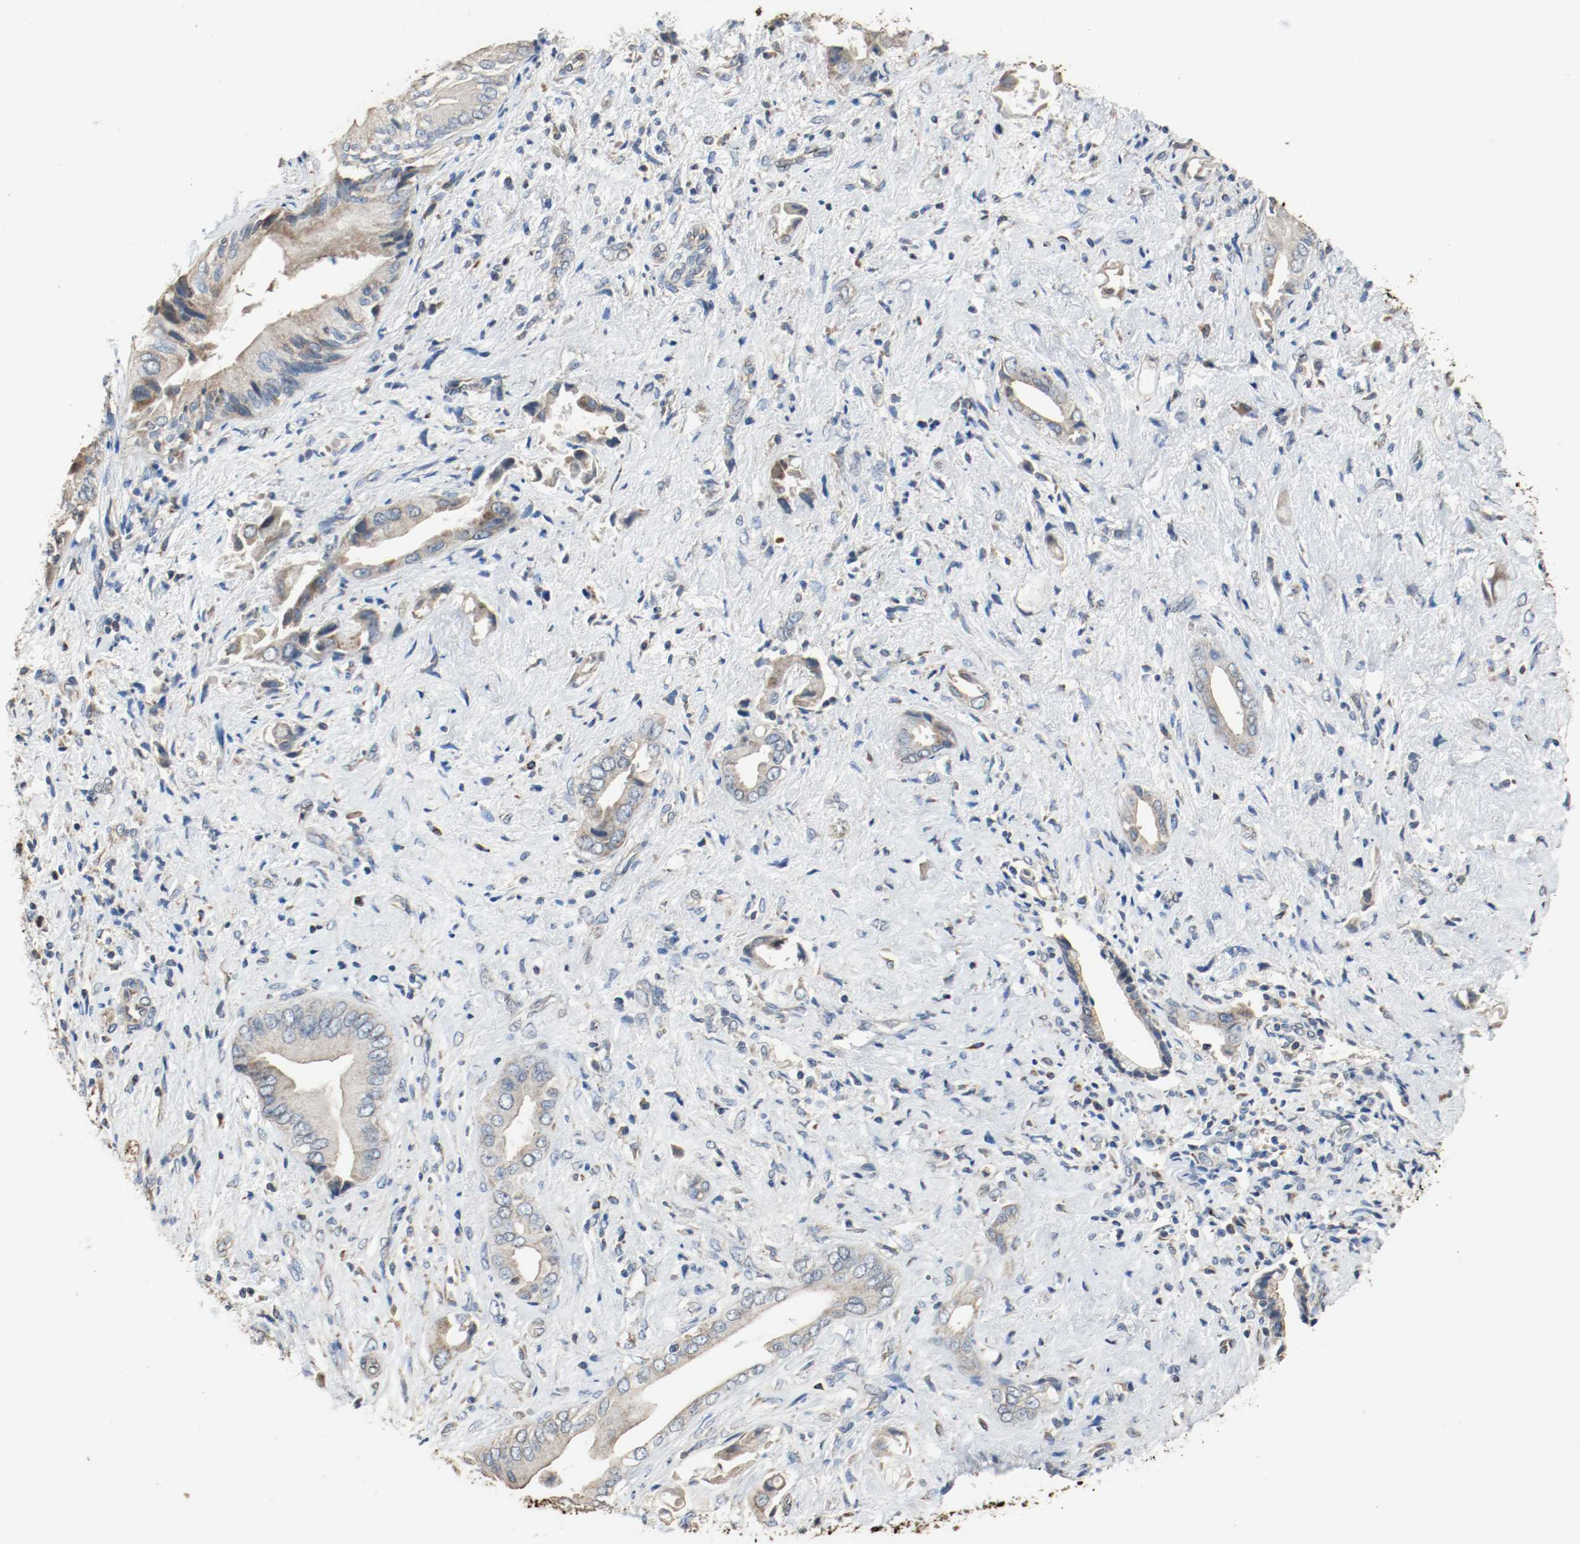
{"staining": {"intensity": "moderate", "quantity": ">75%", "location": "cytoplasmic/membranous"}, "tissue": "liver cancer", "cell_type": "Tumor cells", "image_type": "cancer", "snomed": [{"axis": "morphology", "description": "Cholangiocarcinoma"}, {"axis": "topography", "description": "Liver"}], "caption": "Immunohistochemical staining of liver cancer (cholangiocarcinoma) exhibits medium levels of moderate cytoplasmic/membranous protein positivity in about >75% of tumor cells.", "gene": "ALDH4A1", "patient": {"sex": "male", "age": 58}}